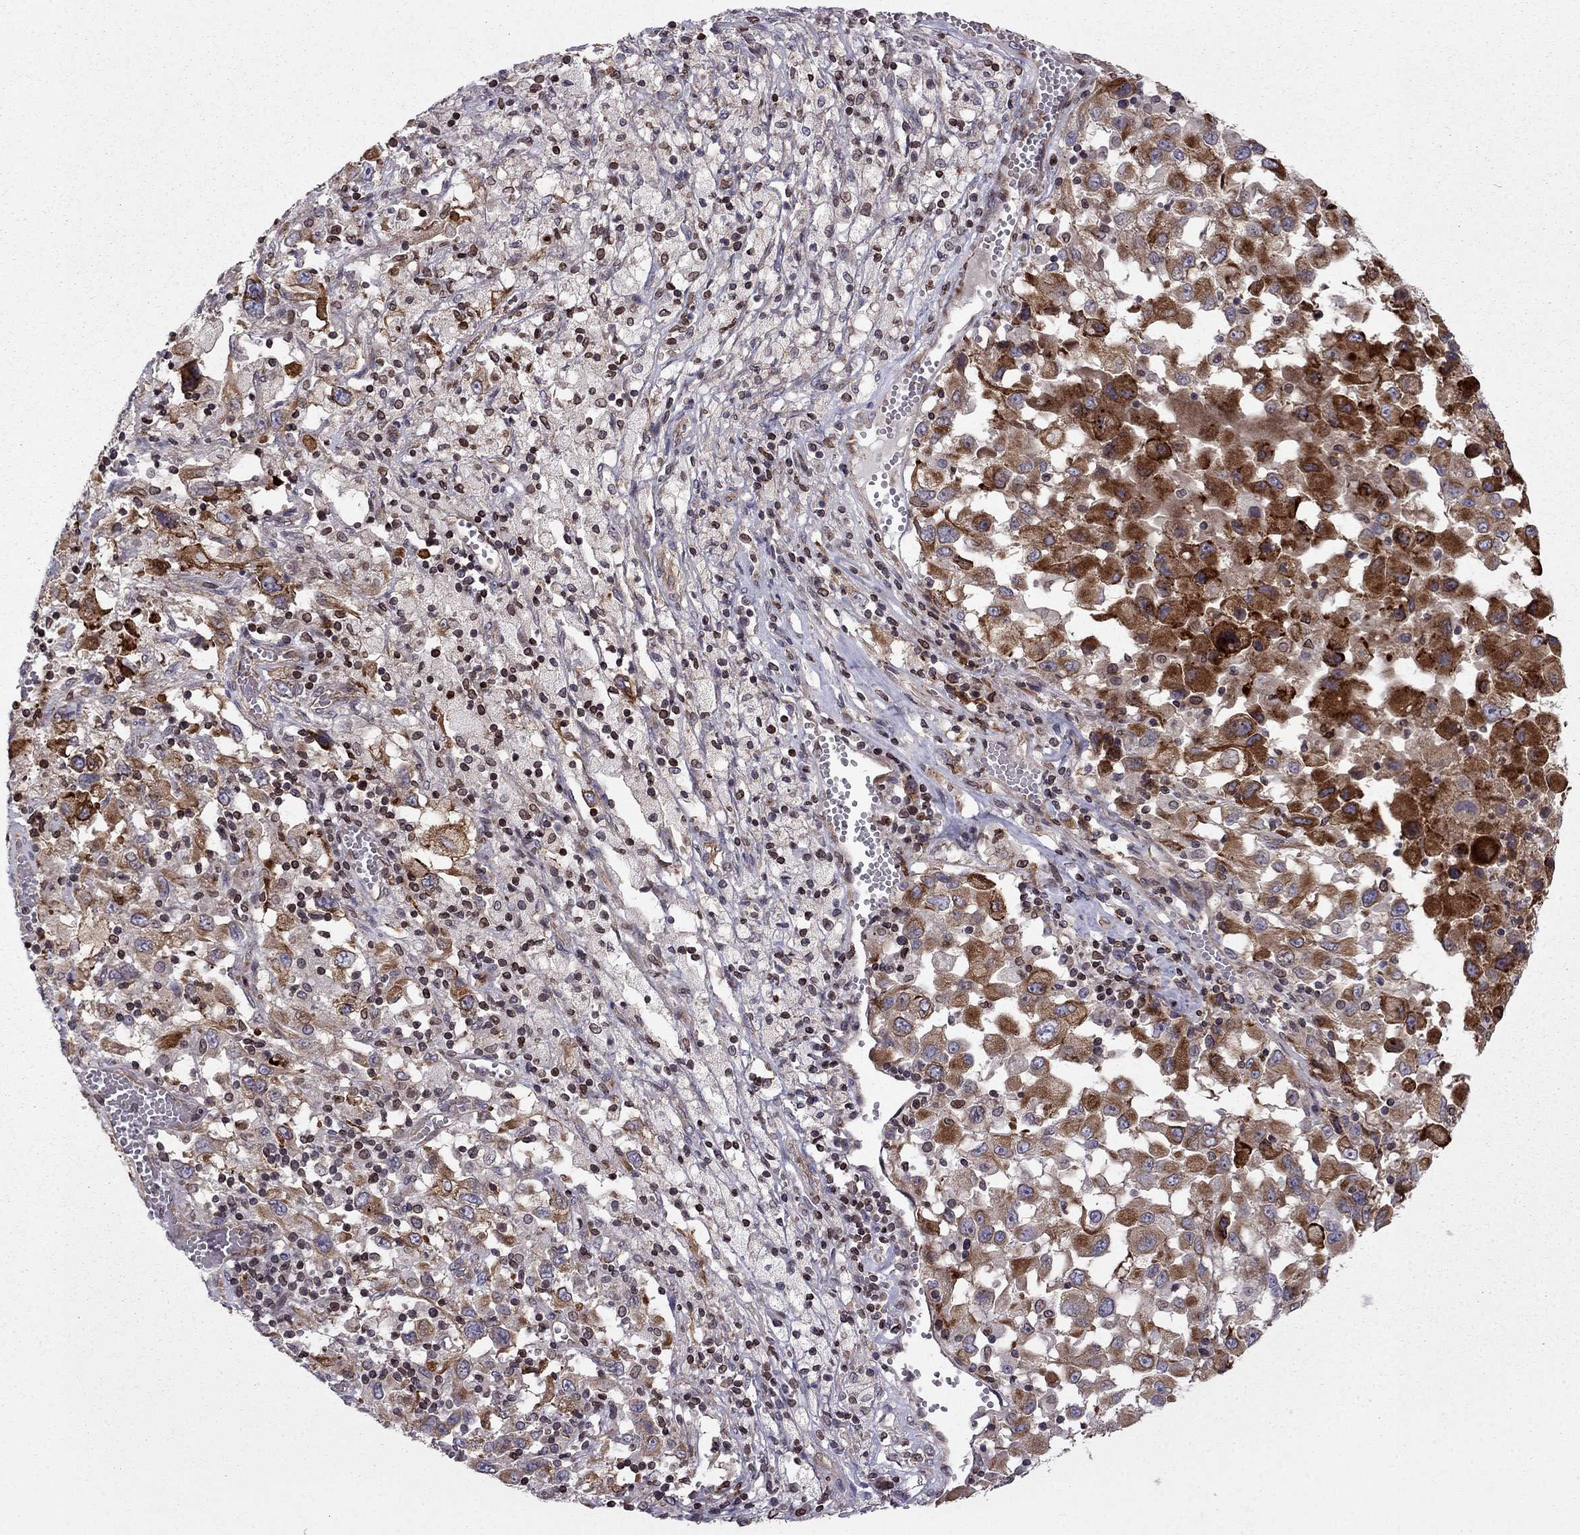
{"staining": {"intensity": "strong", "quantity": "25%-75%", "location": "cytoplasmic/membranous"}, "tissue": "melanoma", "cell_type": "Tumor cells", "image_type": "cancer", "snomed": [{"axis": "morphology", "description": "Malignant melanoma, Metastatic site"}, {"axis": "topography", "description": "Soft tissue"}], "caption": "Immunohistochemical staining of human melanoma demonstrates strong cytoplasmic/membranous protein positivity in approximately 25%-75% of tumor cells.", "gene": "CDC42BPA", "patient": {"sex": "male", "age": 50}}